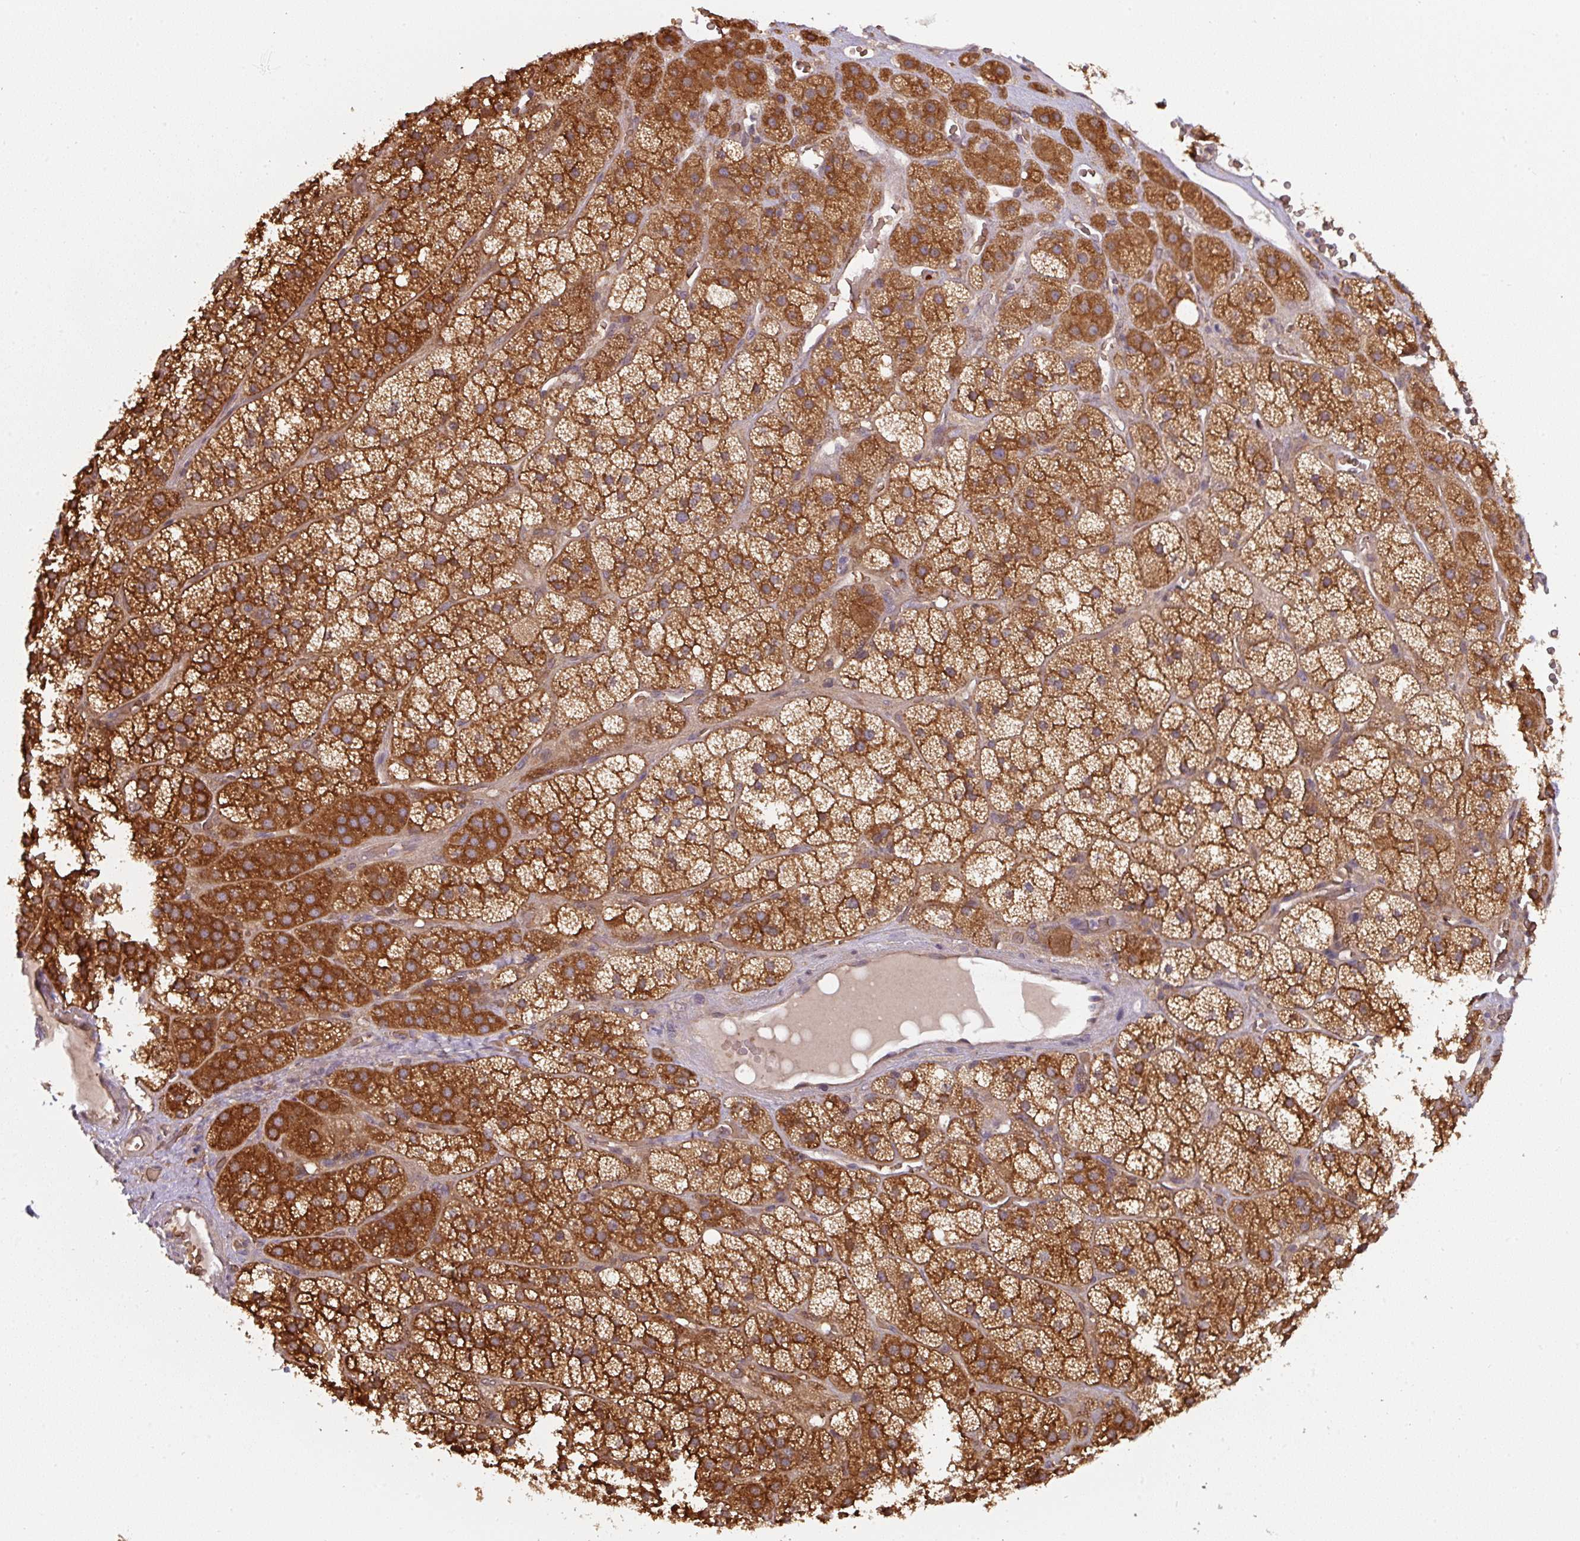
{"staining": {"intensity": "strong", "quantity": ">75%", "location": "cytoplasmic/membranous"}, "tissue": "adrenal gland", "cell_type": "Glandular cells", "image_type": "normal", "snomed": [{"axis": "morphology", "description": "Normal tissue, NOS"}, {"axis": "topography", "description": "Adrenal gland"}], "caption": "Immunohistochemical staining of benign adrenal gland displays strong cytoplasmic/membranous protein positivity in approximately >75% of glandular cells.", "gene": "ST13", "patient": {"sex": "male", "age": 57}}